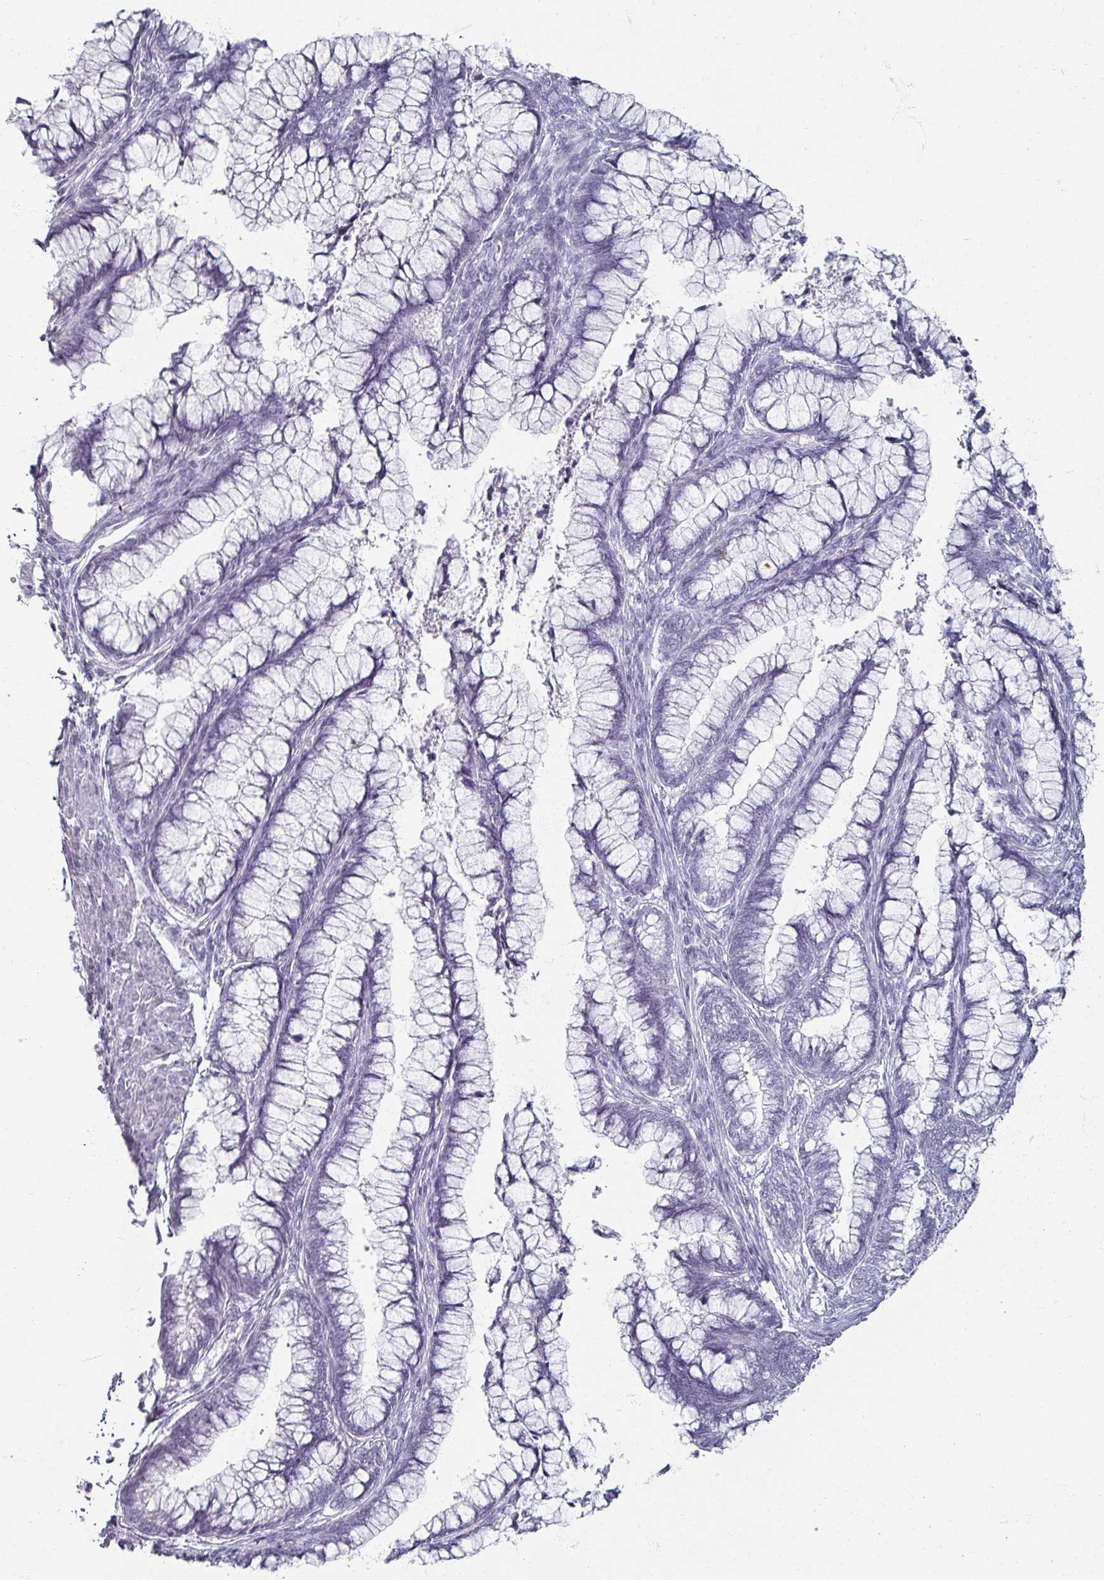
{"staining": {"intensity": "negative", "quantity": "none", "location": "none"}, "tissue": "cervical cancer", "cell_type": "Tumor cells", "image_type": "cancer", "snomed": [{"axis": "morphology", "description": "Adenocarcinoma, NOS"}, {"axis": "topography", "description": "Cervix"}], "caption": "DAB (3,3'-diaminobenzidine) immunohistochemical staining of human adenocarcinoma (cervical) displays no significant positivity in tumor cells.", "gene": "REG3G", "patient": {"sex": "female", "age": 44}}